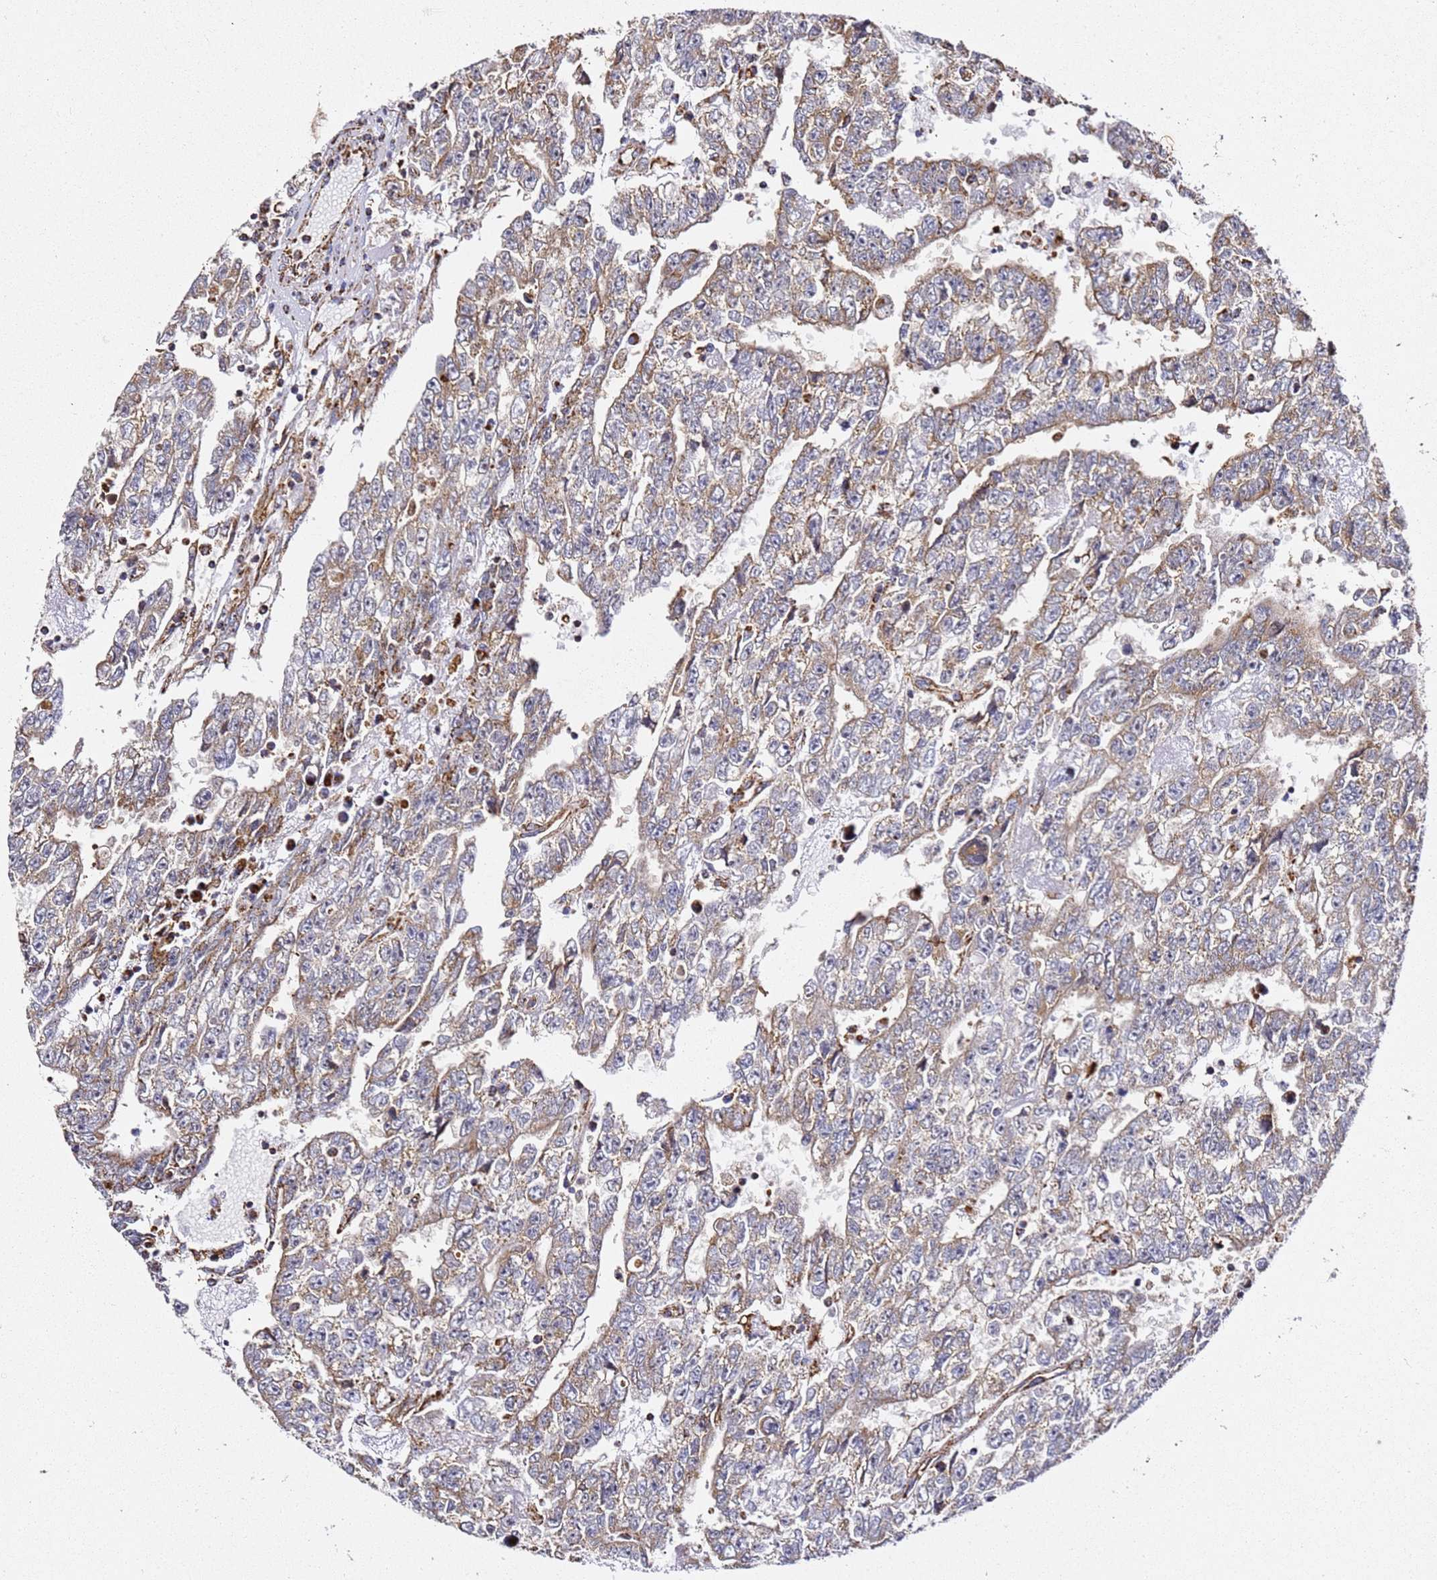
{"staining": {"intensity": "moderate", "quantity": "25%-75%", "location": "cytoplasmic/membranous"}, "tissue": "testis cancer", "cell_type": "Tumor cells", "image_type": "cancer", "snomed": [{"axis": "morphology", "description": "Carcinoma, Embryonal, NOS"}, {"axis": "topography", "description": "Testis"}], "caption": "Testis embryonal carcinoma stained with a brown dye displays moderate cytoplasmic/membranous positive expression in about 25%-75% of tumor cells.", "gene": "NDUFA3", "patient": {"sex": "male", "age": 25}}